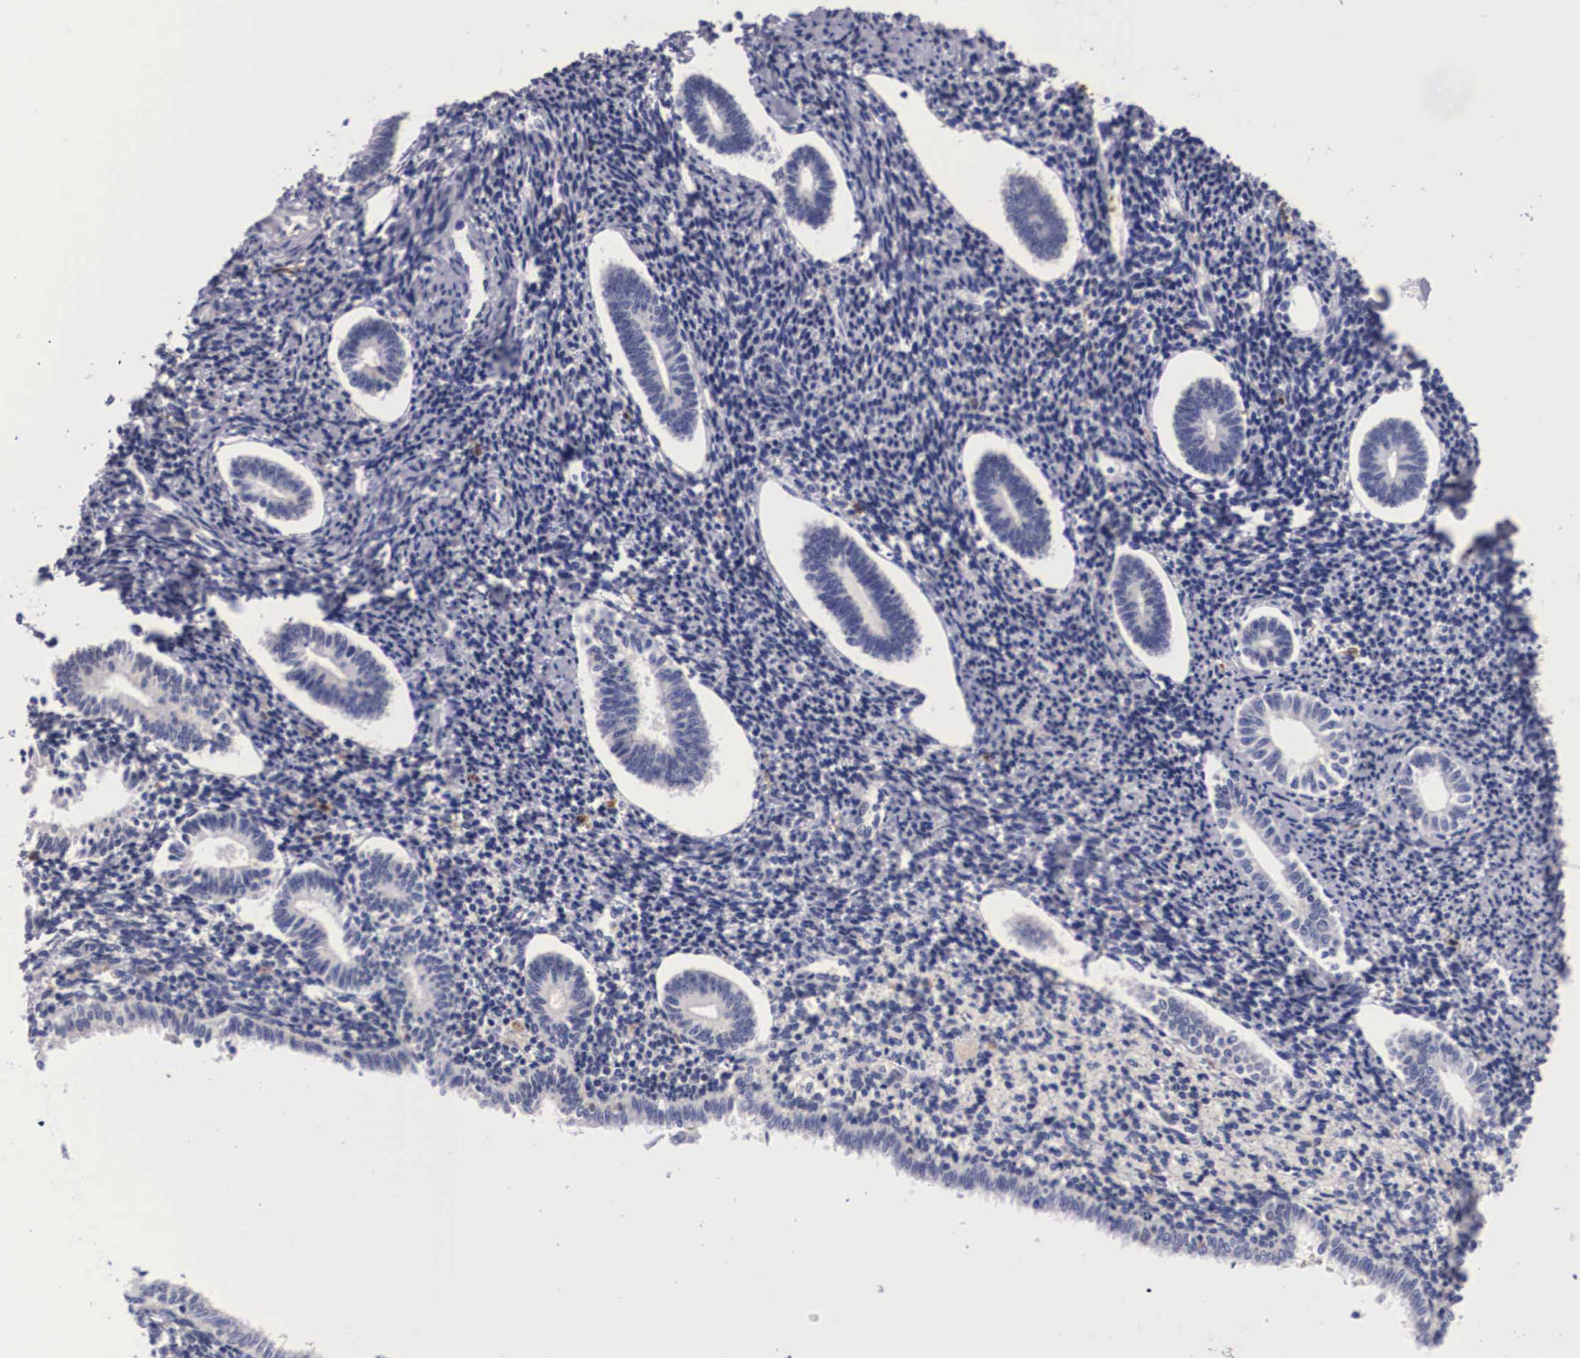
{"staining": {"intensity": "negative", "quantity": "none", "location": "none"}, "tissue": "endometrium", "cell_type": "Cells in endometrial stroma", "image_type": "normal", "snomed": [{"axis": "morphology", "description": "Normal tissue, NOS"}, {"axis": "topography", "description": "Endometrium"}], "caption": "Immunohistochemistry of unremarkable human endometrium reveals no staining in cells in endometrial stroma.", "gene": "RENBP", "patient": {"sex": "female", "age": 52}}